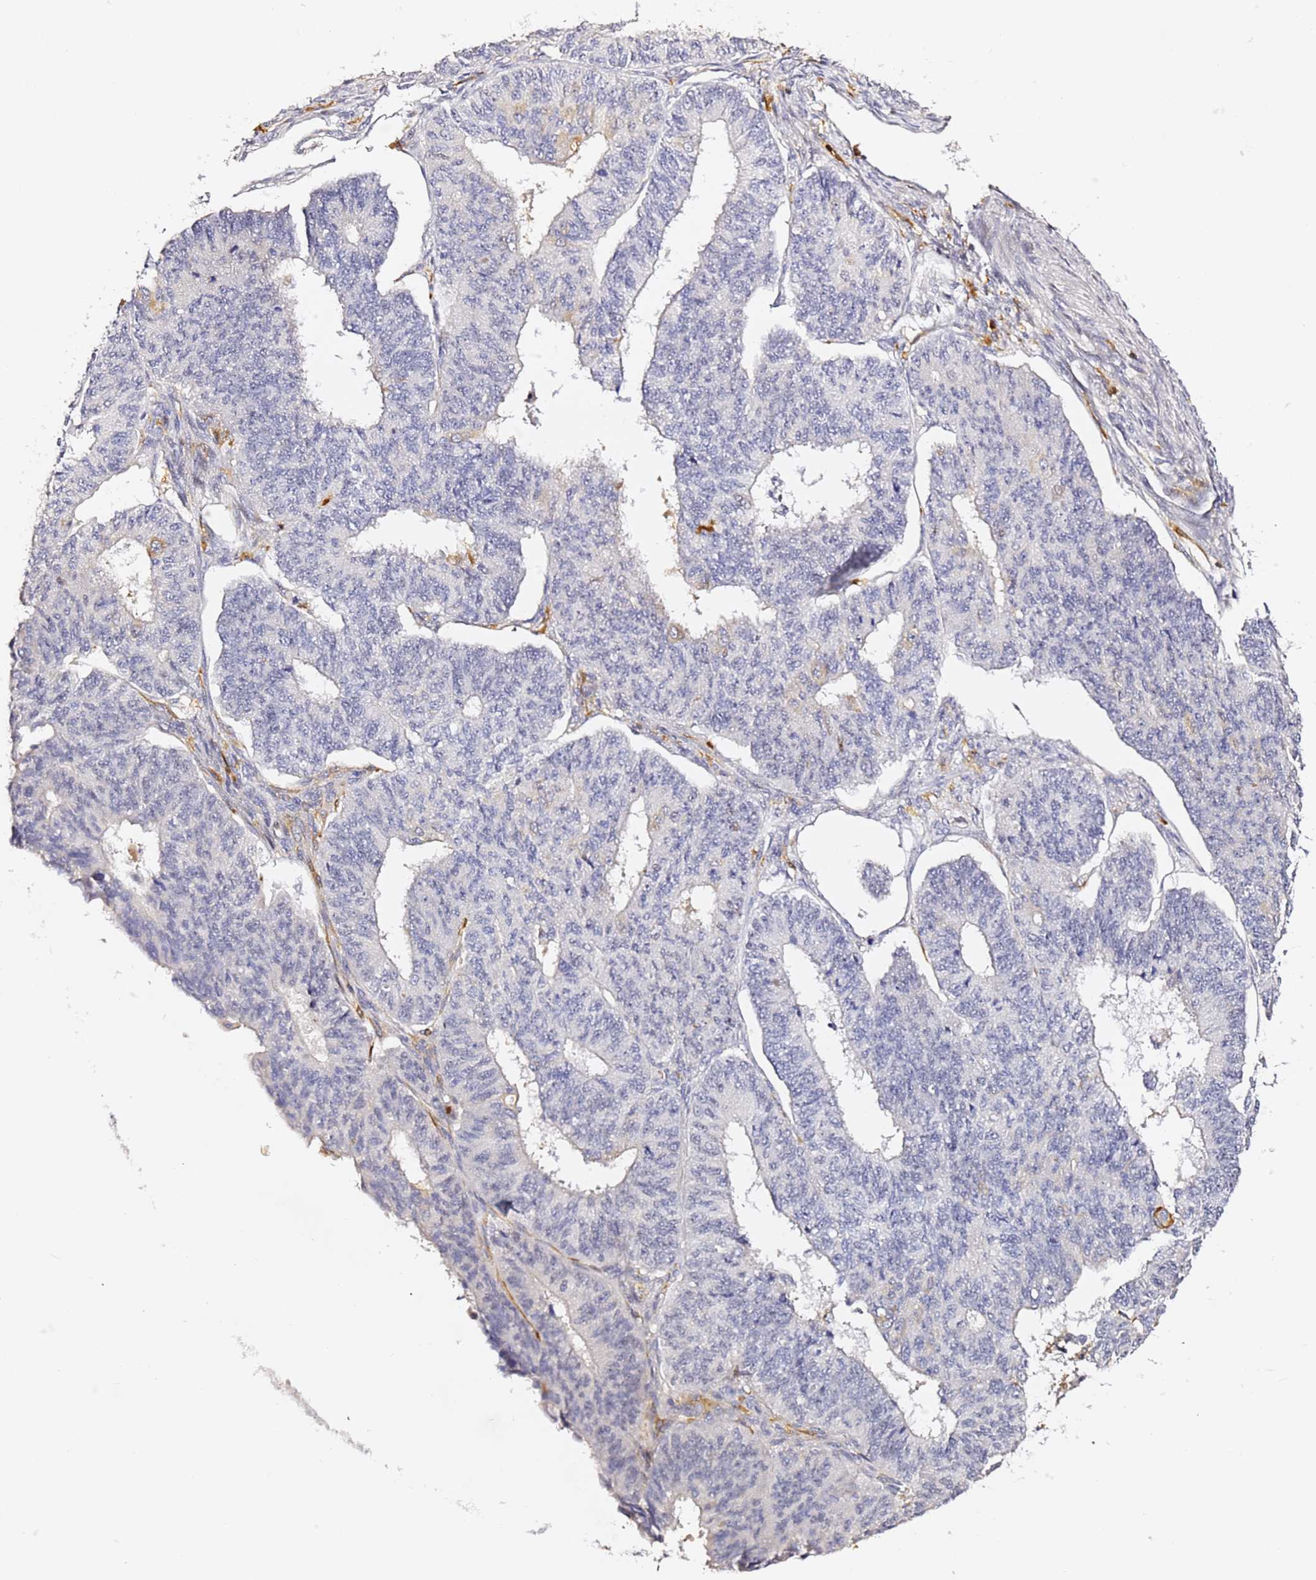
{"staining": {"intensity": "negative", "quantity": "none", "location": "none"}, "tissue": "endometrial cancer", "cell_type": "Tumor cells", "image_type": "cancer", "snomed": [{"axis": "morphology", "description": "Adenocarcinoma, NOS"}, {"axis": "topography", "description": "Endometrium"}], "caption": "Tumor cells show no significant staining in endometrial adenocarcinoma.", "gene": "IL4I1", "patient": {"sex": "female", "age": 32}}